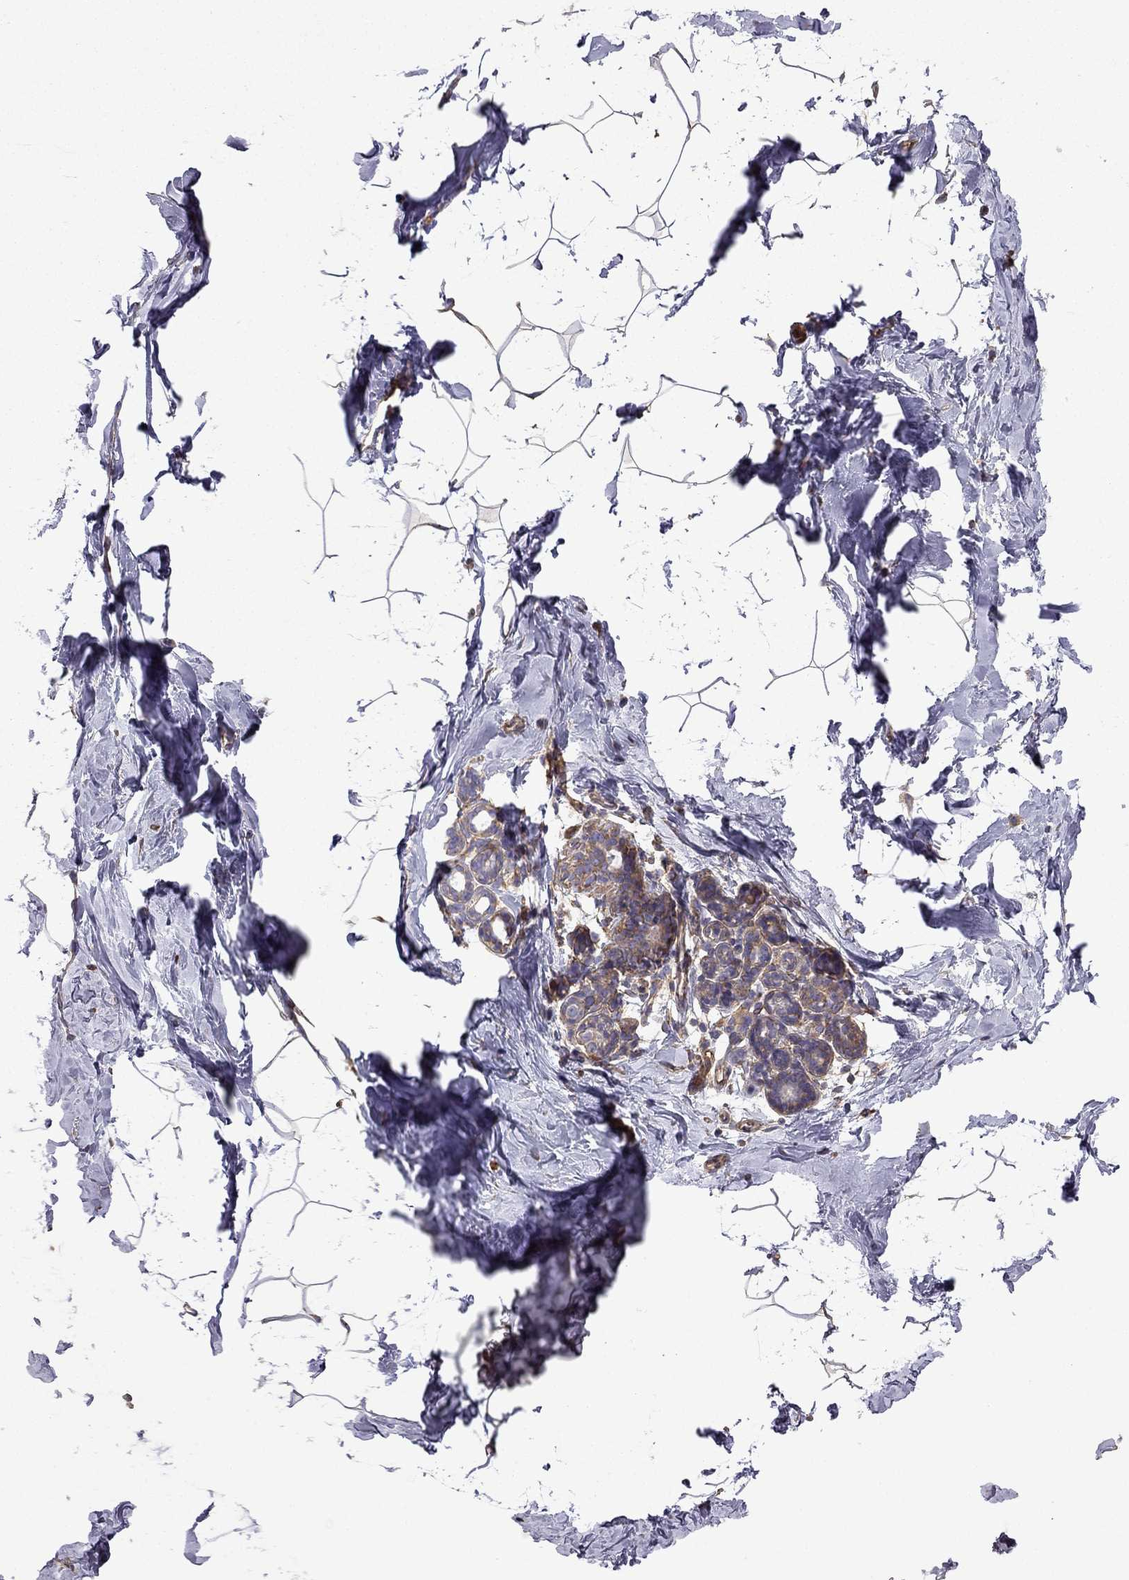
{"staining": {"intensity": "negative", "quantity": "none", "location": "none"}, "tissue": "breast", "cell_type": "Adipocytes", "image_type": "normal", "snomed": [{"axis": "morphology", "description": "Normal tissue, NOS"}, {"axis": "topography", "description": "Breast"}], "caption": "IHC image of normal human breast stained for a protein (brown), which shows no expression in adipocytes.", "gene": "MAP4", "patient": {"sex": "female", "age": 32}}